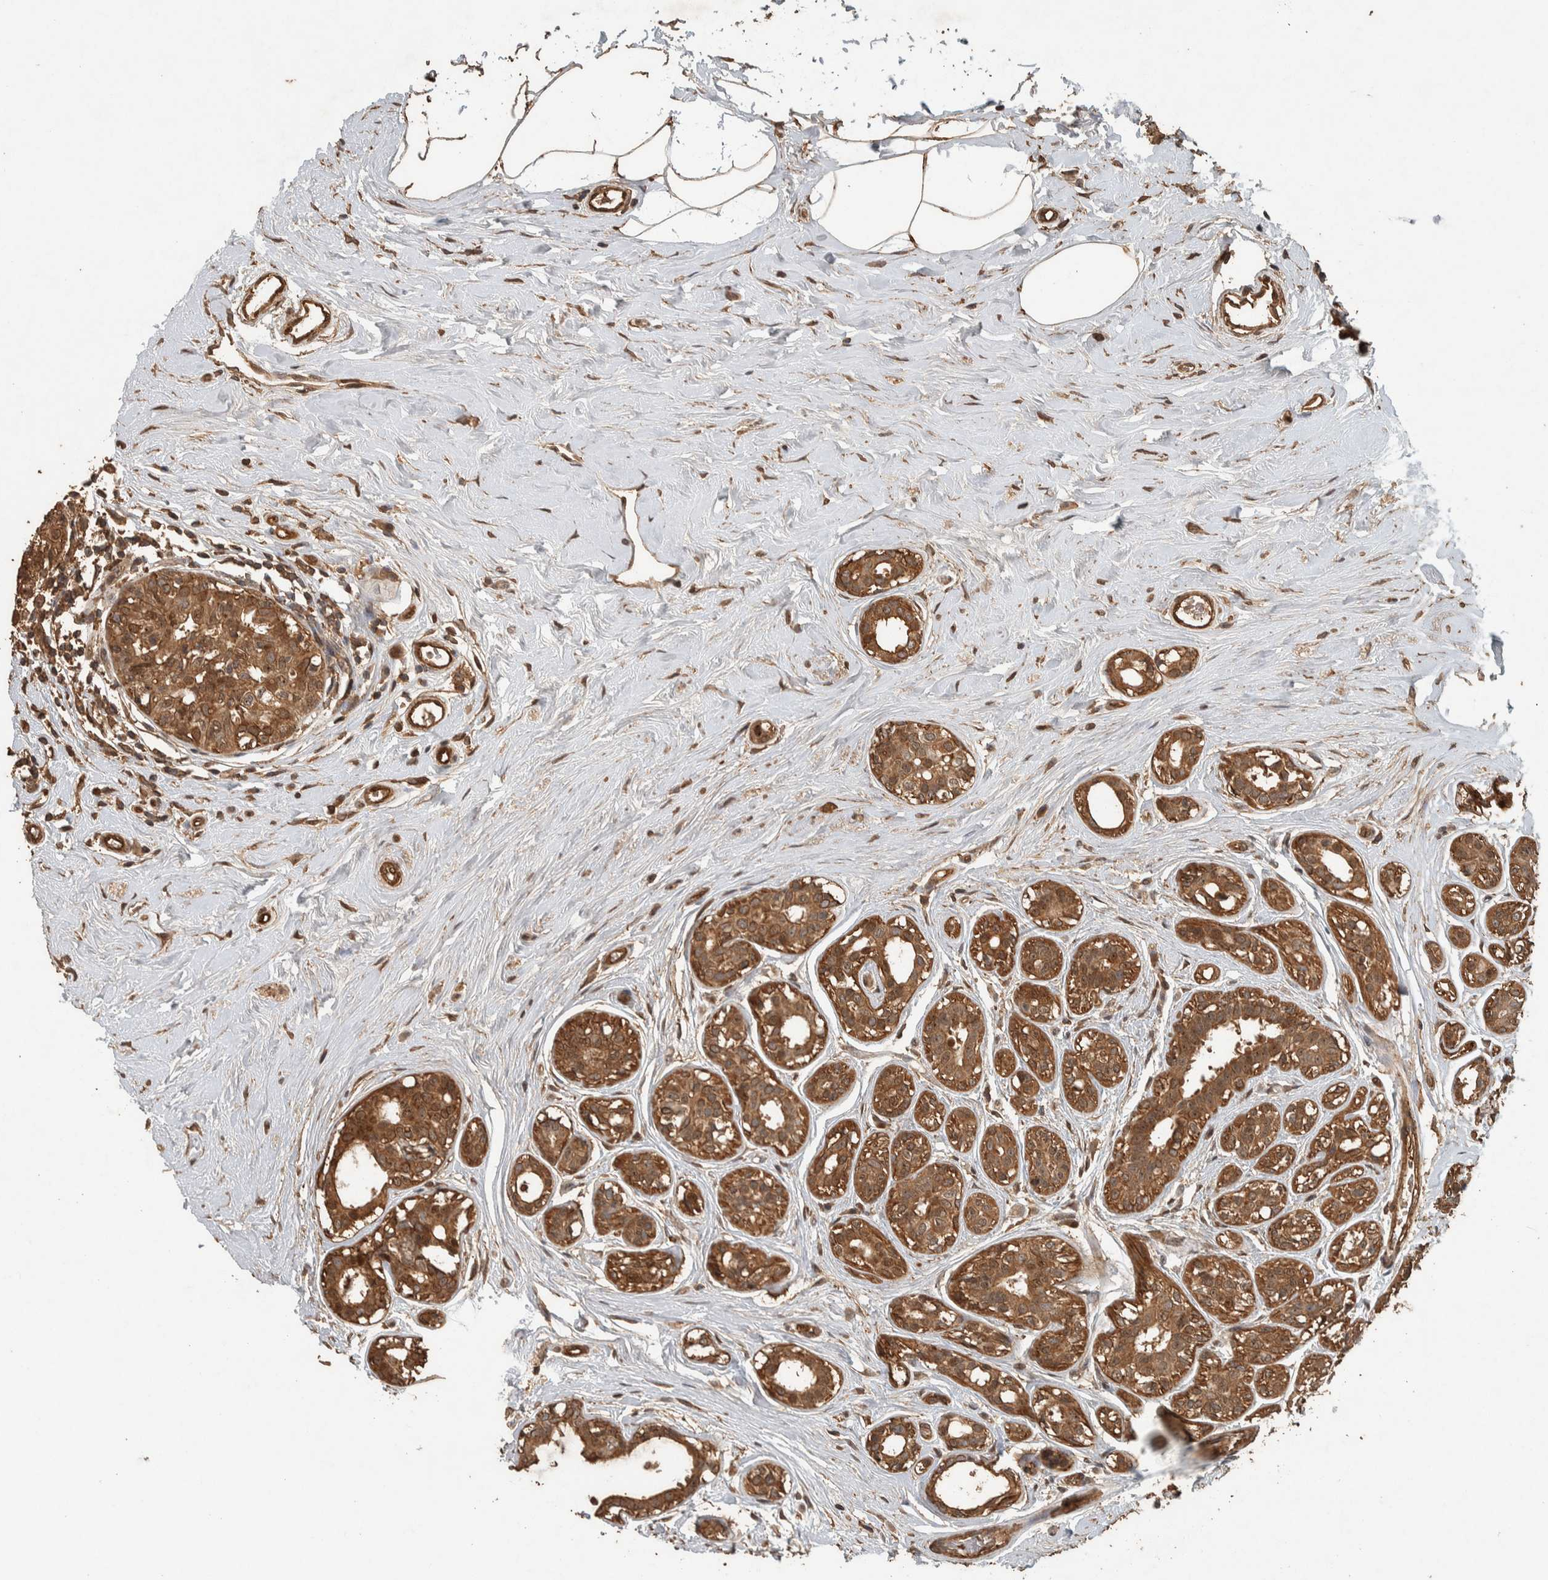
{"staining": {"intensity": "moderate", "quantity": ">75%", "location": "cytoplasmic/membranous,nuclear"}, "tissue": "breast cancer", "cell_type": "Tumor cells", "image_type": "cancer", "snomed": [{"axis": "morphology", "description": "Duct carcinoma"}, {"axis": "topography", "description": "Breast"}], "caption": "Breast cancer (infiltrating ductal carcinoma) stained with IHC displays moderate cytoplasmic/membranous and nuclear expression in approximately >75% of tumor cells.", "gene": "SPHK1", "patient": {"sex": "female", "age": 55}}